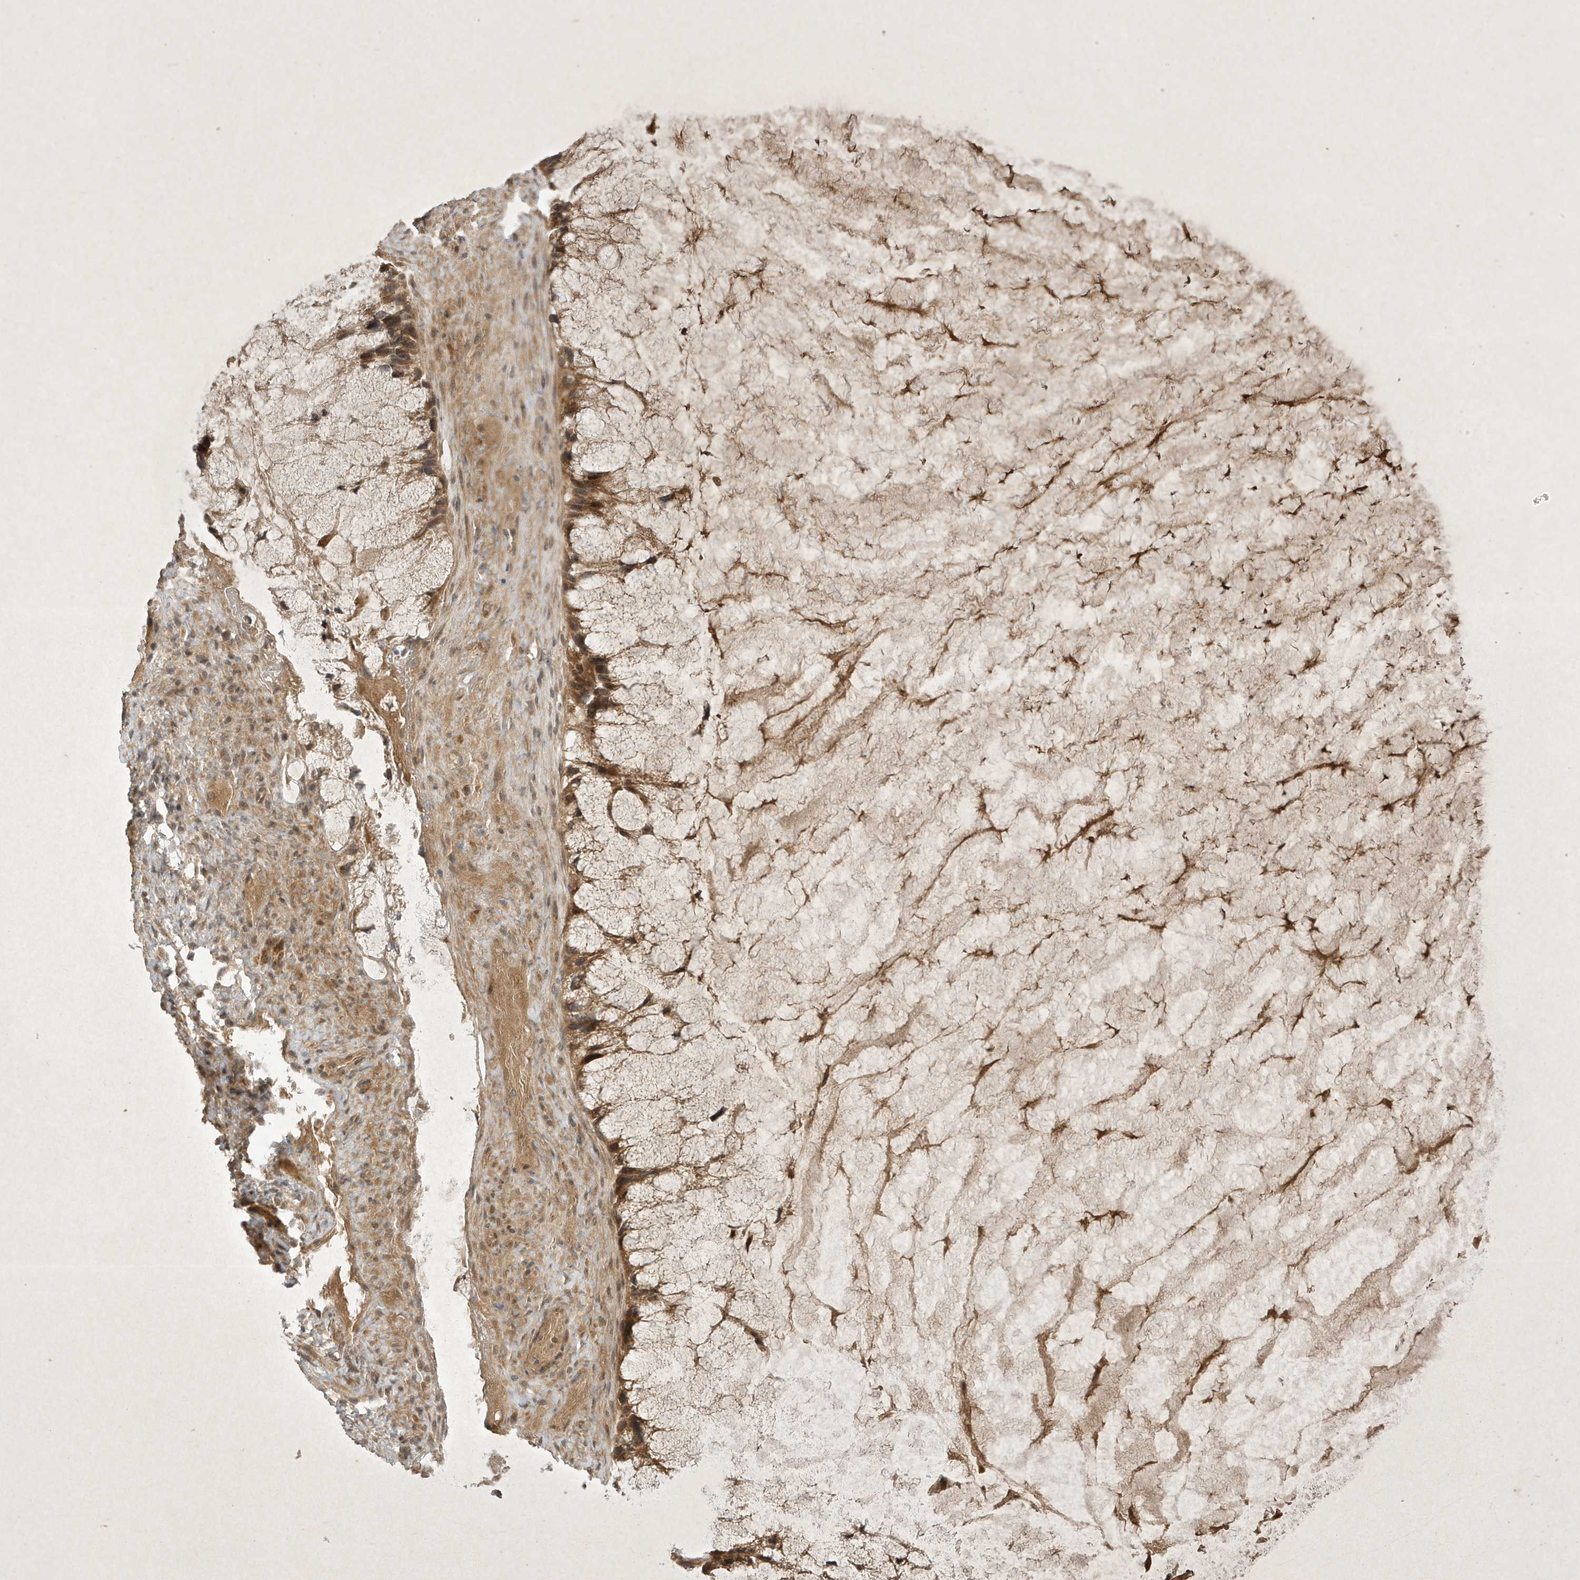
{"staining": {"intensity": "moderate", "quantity": ">75%", "location": "cytoplasmic/membranous"}, "tissue": "ovarian cancer", "cell_type": "Tumor cells", "image_type": "cancer", "snomed": [{"axis": "morphology", "description": "Cystadenocarcinoma, mucinous, NOS"}, {"axis": "topography", "description": "Ovary"}], "caption": "Protein staining of mucinous cystadenocarcinoma (ovarian) tissue demonstrates moderate cytoplasmic/membranous expression in approximately >75% of tumor cells. Nuclei are stained in blue.", "gene": "FAM83C", "patient": {"sex": "female", "age": 37}}